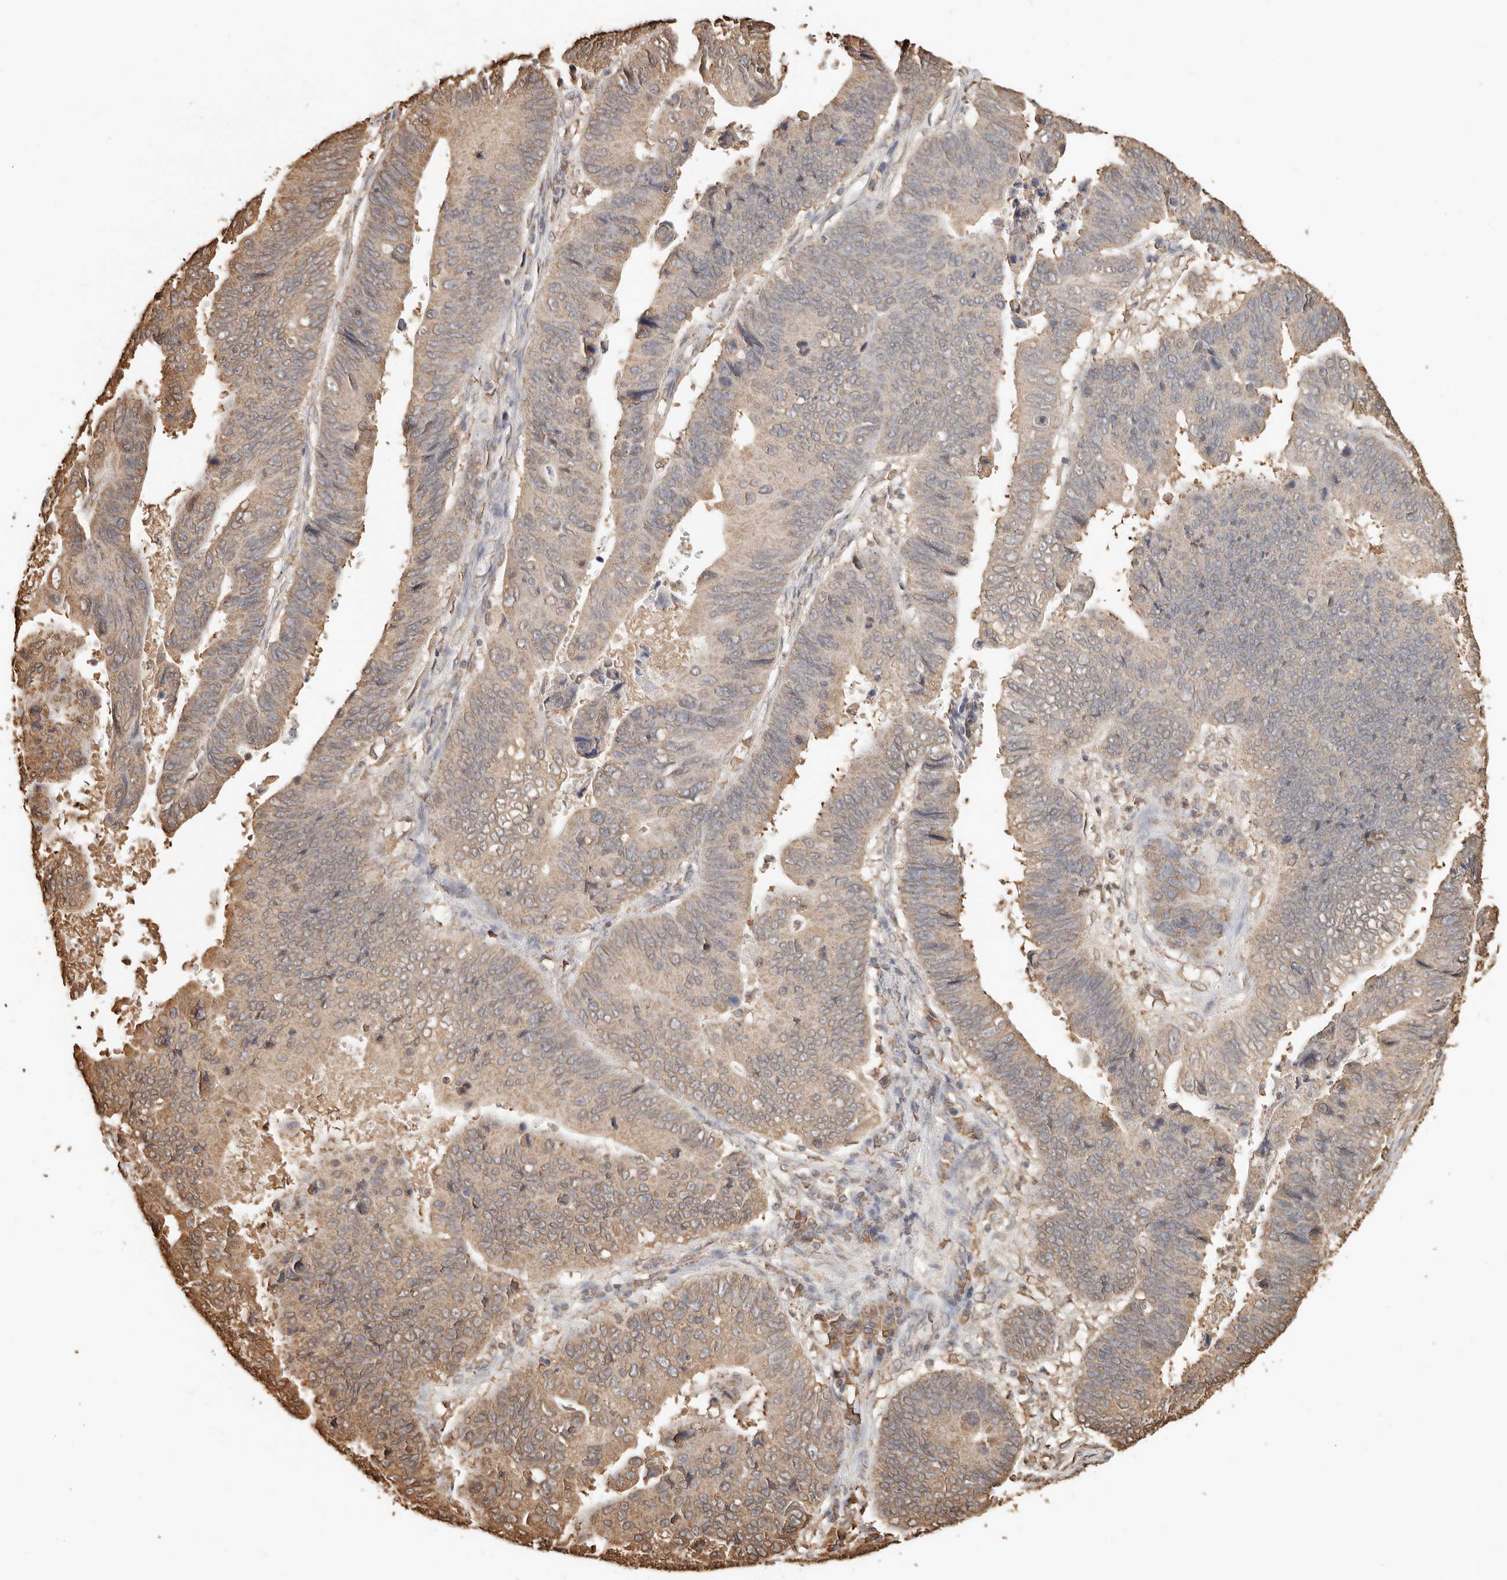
{"staining": {"intensity": "moderate", "quantity": "25%-75%", "location": "cytoplasmic/membranous"}, "tissue": "stomach cancer", "cell_type": "Tumor cells", "image_type": "cancer", "snomed": [{"axis": "morphology", "description": "Adenocarcinoma, NOS"}, {"axis": "topography", "description": "Stomach"}], "caption": "IHC micrograph of stomach cancer stained for a protein (brown), which demonstrates medium levels of moderate cytoplasmic/membranous staining in about 25%-75% of tumor cells.", "gene": "ARHGEF10L", "patient": {"sex": "male", "age": 59}}